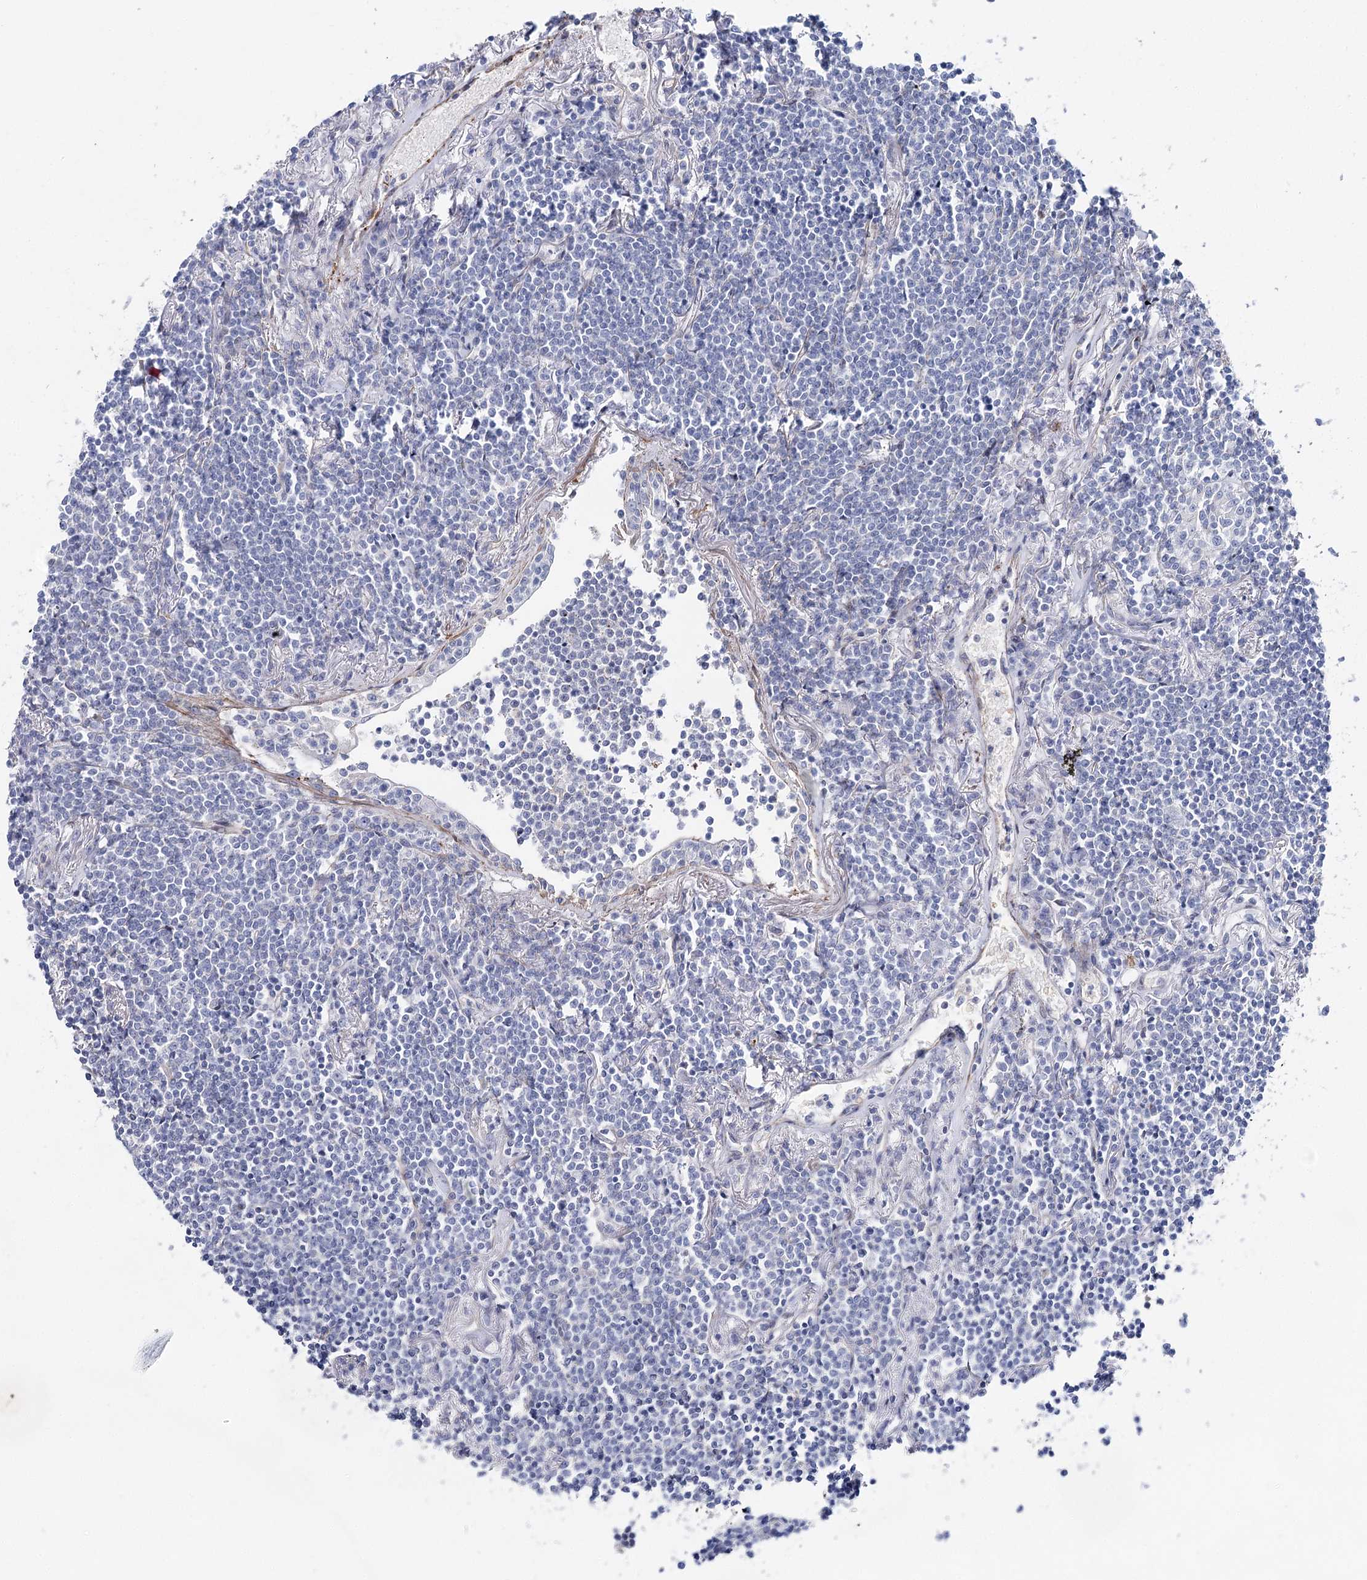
{"staining": {"intensity": "negative", "quantity": "none", "location": "none"}, "tissue": "lymphoma", "cell_type": "Tumor cells", "image_type": "cancer", "snomed": [{"axis": "morphology", "description": "Malignant lymphoma, non-Hodgkin's type, Low grade"}, {"axis": "topography", "description": "Lung"}], "caption": "Image shows no significant protein expression in tumor cells of lymphoma. (Brightfield microscopy of DAB IHC at high magnification).", "gene": "ANKRD23", "patient": {"sex": "female", "age": 71}}